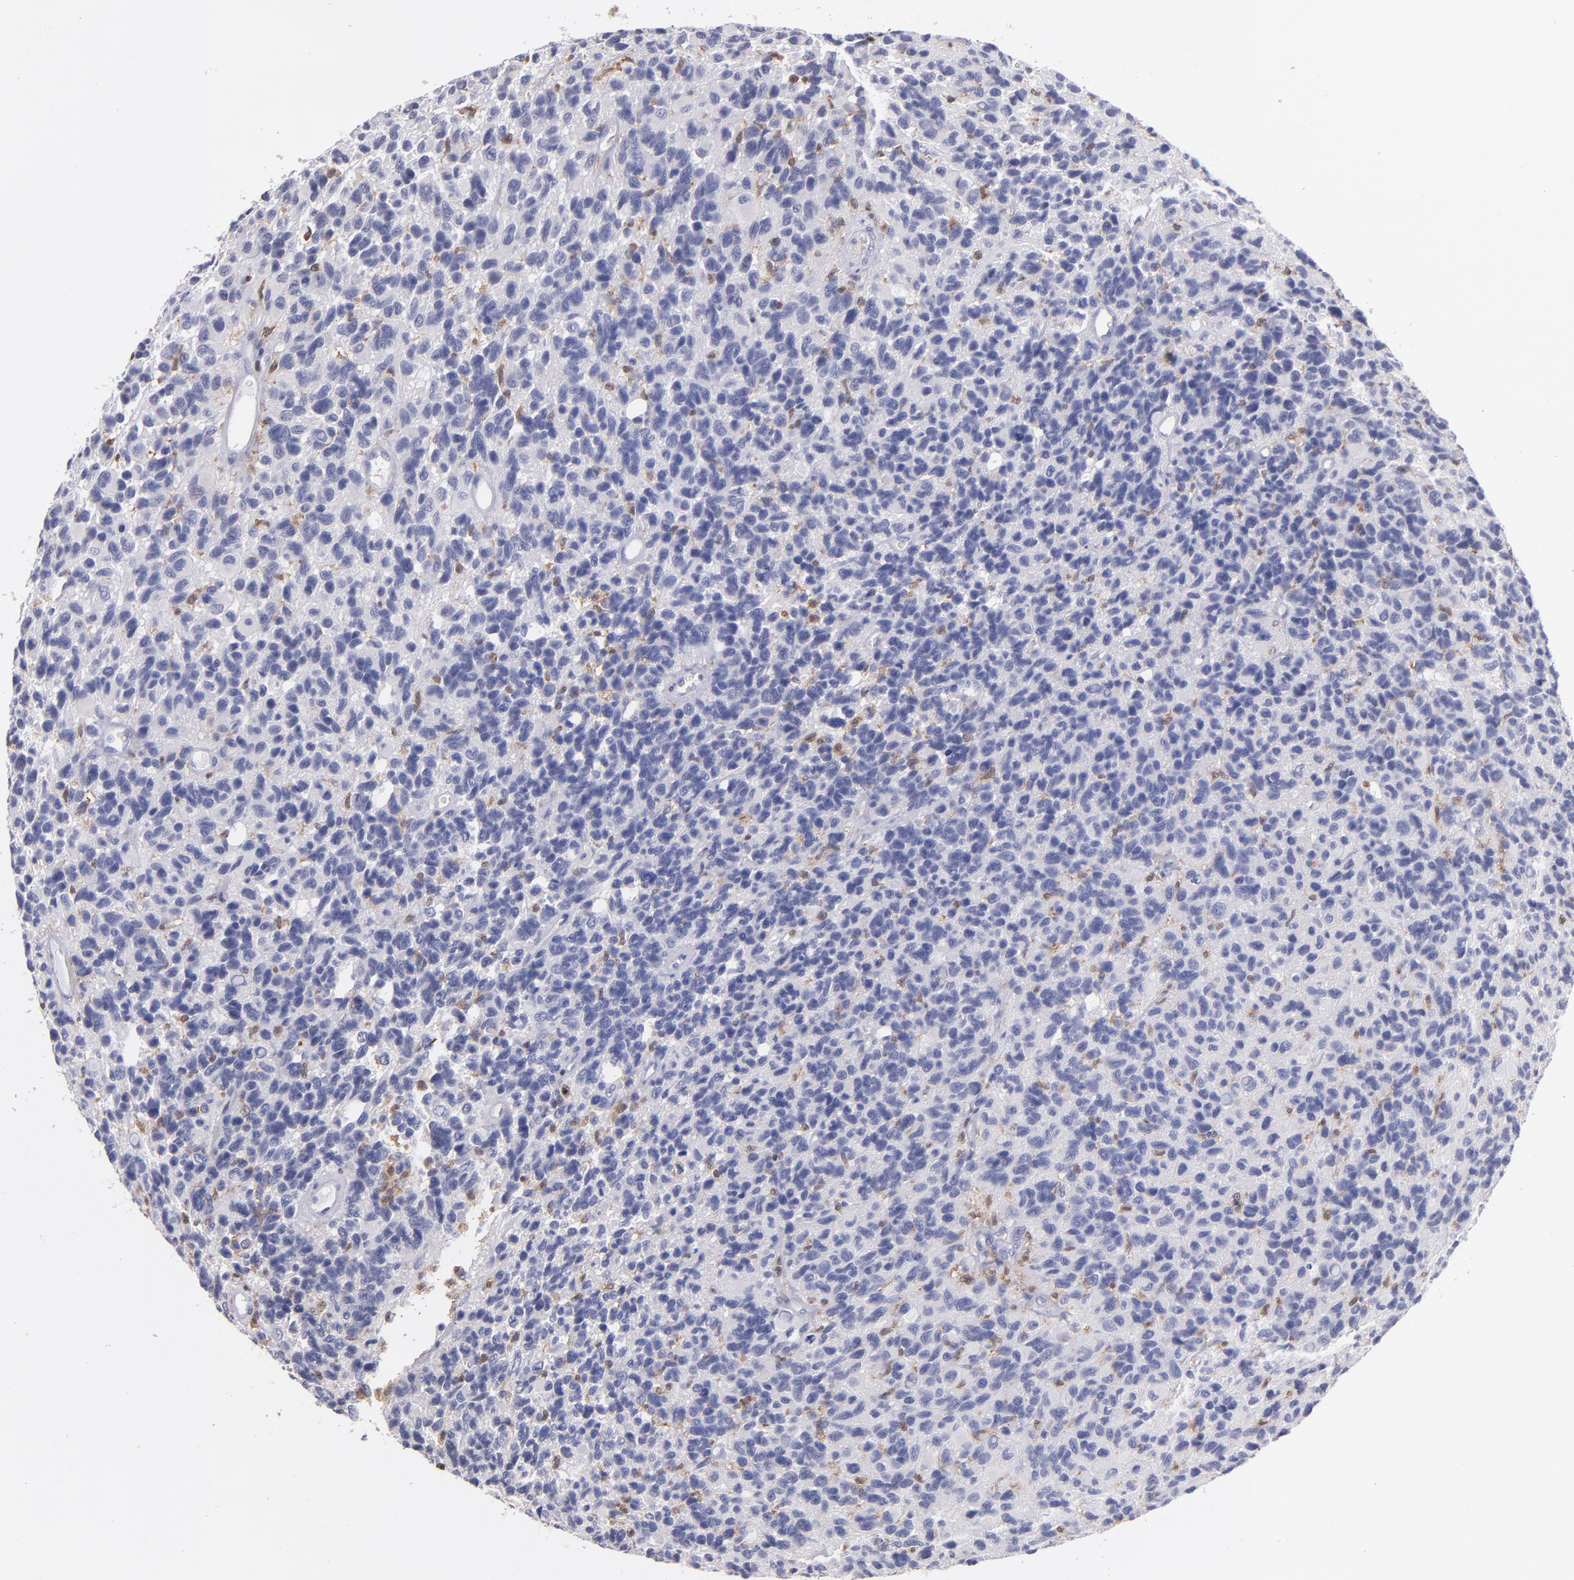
{"staining": {"intensity": "negative", "quantity": "none", "location": "none"}, "tissue": "glioma", "cell_type": "Tumor cells", "image_type": "cancer", "snomed": [{"axis": "morphology", "description": "Glioma, malignant, High grade"}, {"axis": "topography", "description": "Brain"}], "caption": "DAB (3,3'-diaminobenzidine) immunohistochemical staining of human glioma reveals no significant staining in tumor cells. (Stains: DAB (3,3'-diaminobenzidine) immunohistochemistry with hematoxylin counter stain, Microscopy: brightfield microscopy at high magnification).", "gene": "PRKCD", "patient": {"sex": "male", "age": 77}}